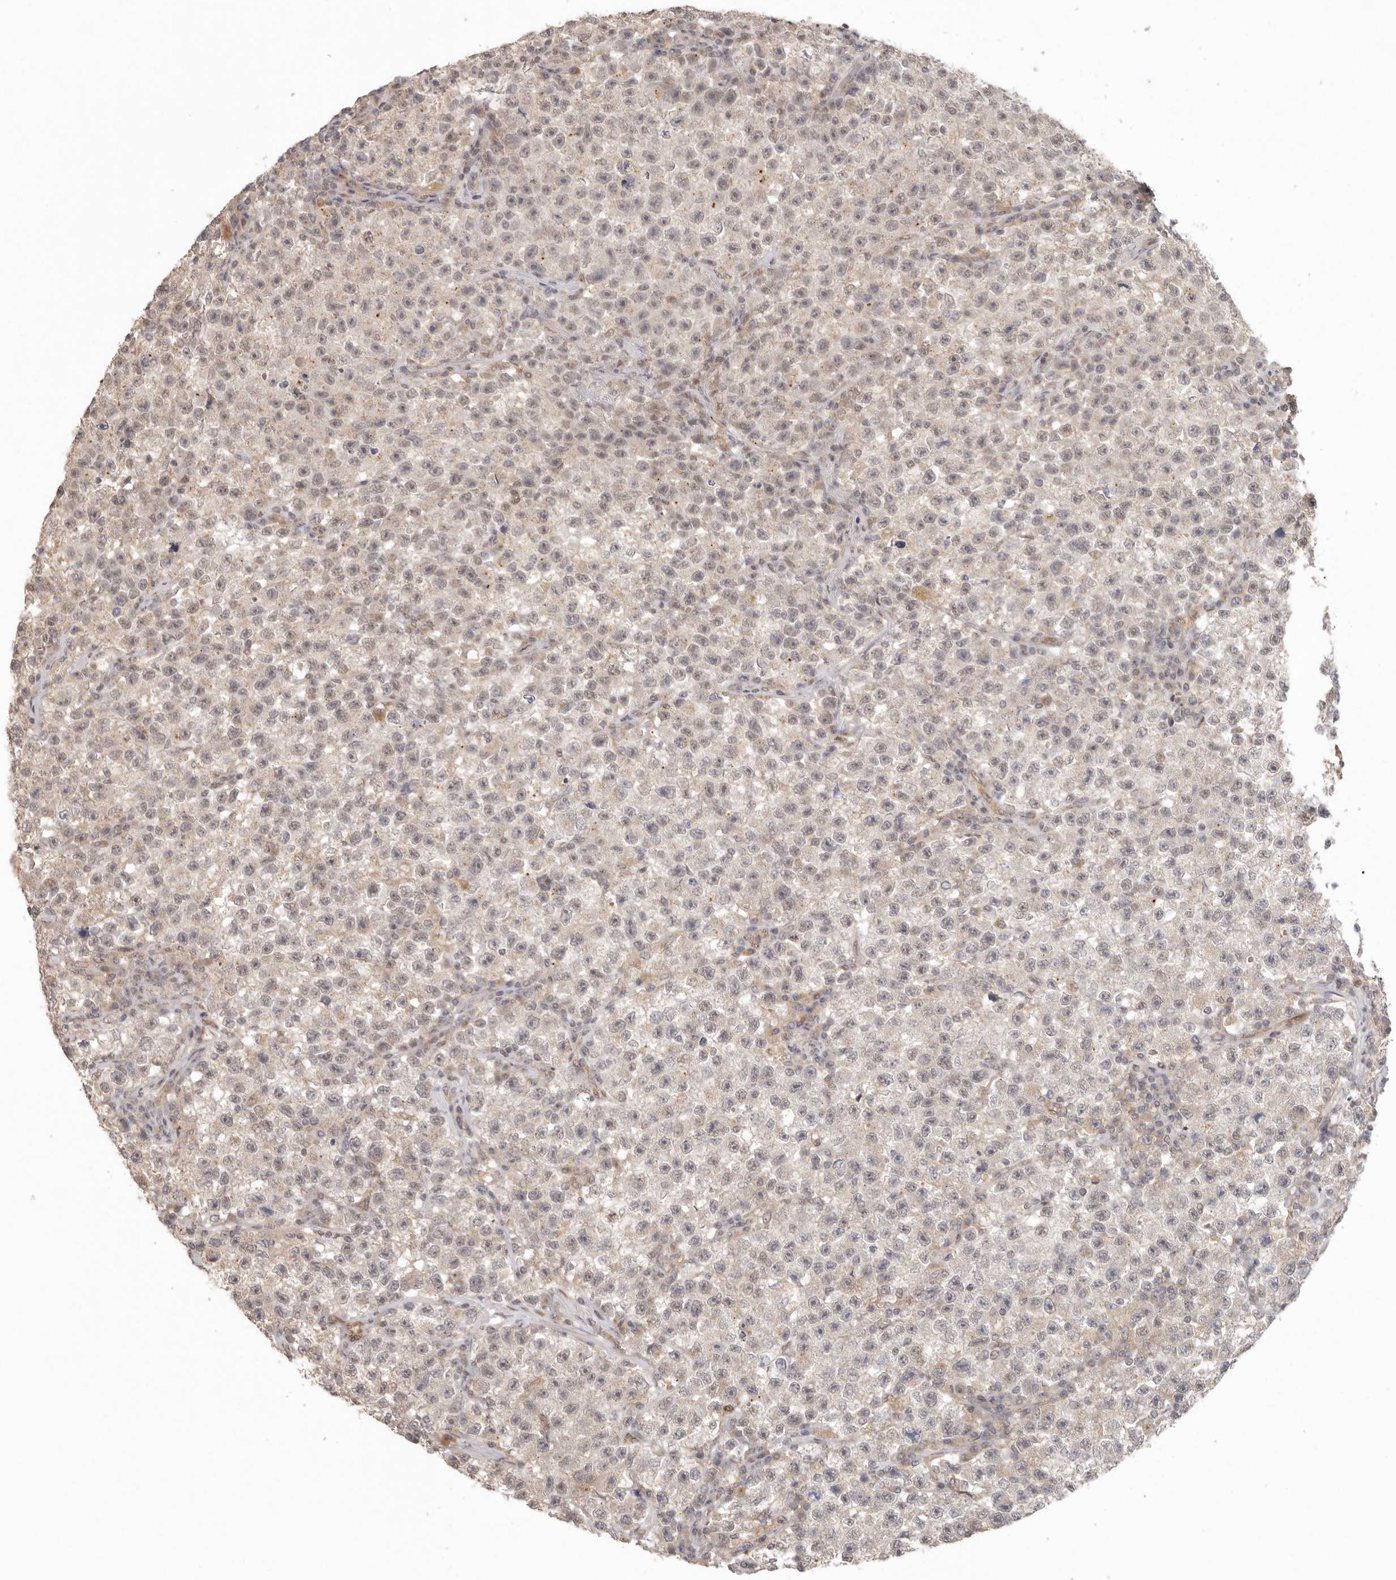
{"staining": {"intensity": "weak", "quantity": "<25%", "location": "nuclear"}, "tissue": "testis cancer", "cell_type": "Tumor cells", "image_type": "cancer", "snomed": [{"axis": "morphology", "description": "Seminoma, NOS"}, {"axis": "topography", "description": "Testis"}], "caption": "Immunohistochemical staining of testis cancer (seminoma) shows no significant staining in tumor cells.", "gene": "LRRC75A", "patient": {"sex": "male", "age": 22}}